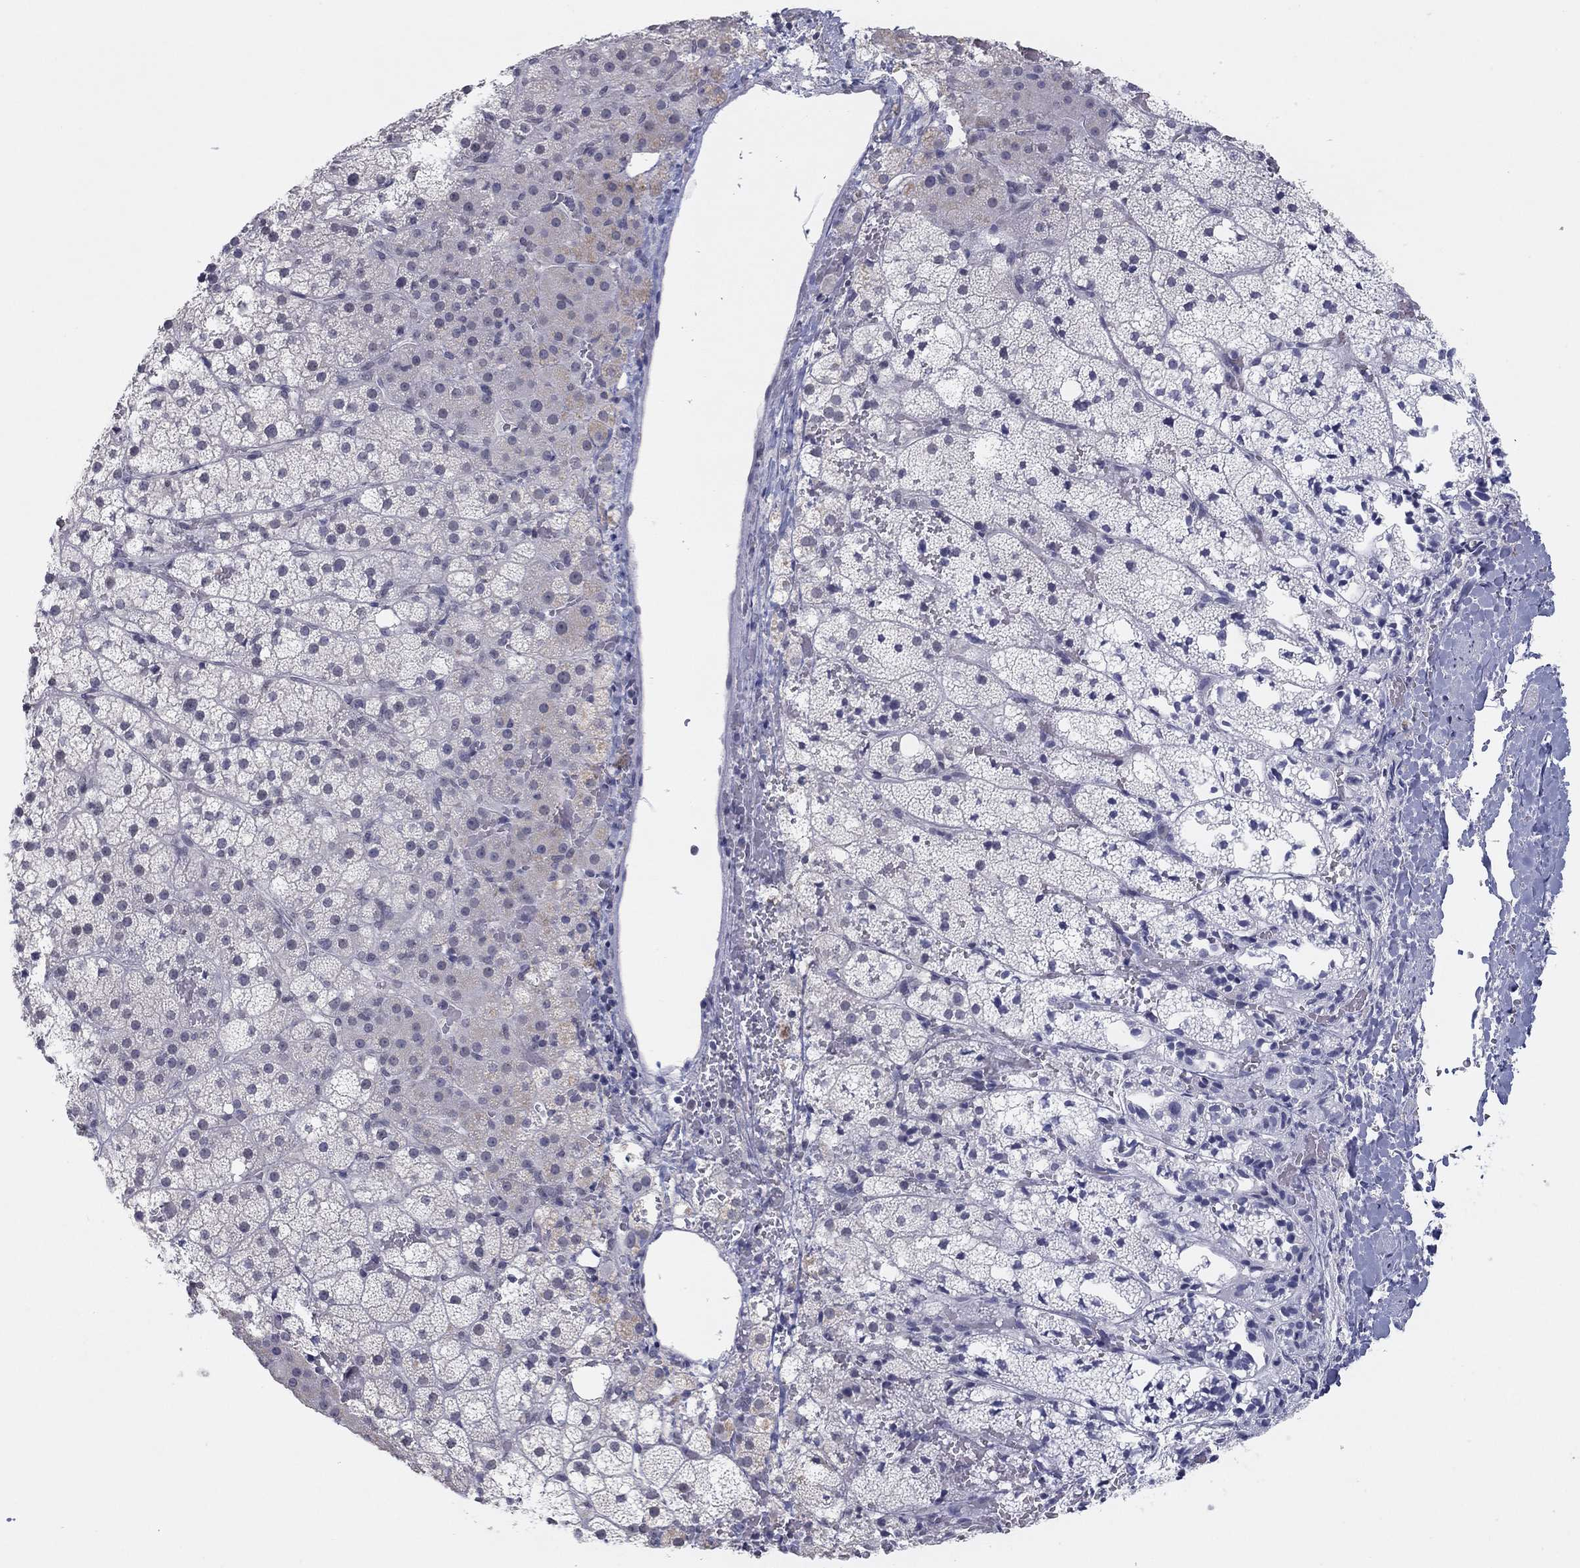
{"staining": {"intensity": "weak", "quantity": "<25%", "location": "cytoplasmic/membranous"}, "tissue": "adrenal gland", "cell_type": "Glandular cells", "image_type": "normal", "snomed": [{"axis": "morphology", "description": "Normal tissue, NOS"}, {"axis": "topography", "description": "Adrenal gland"}], "caption": "Immunohistochemistry photomicrograph of benign human adrenal gland stained for a protein (brown), which displays no expression in glandular cells.", "gene": "SLC22A2", "patient": {"sex": "male", "age": 53}}